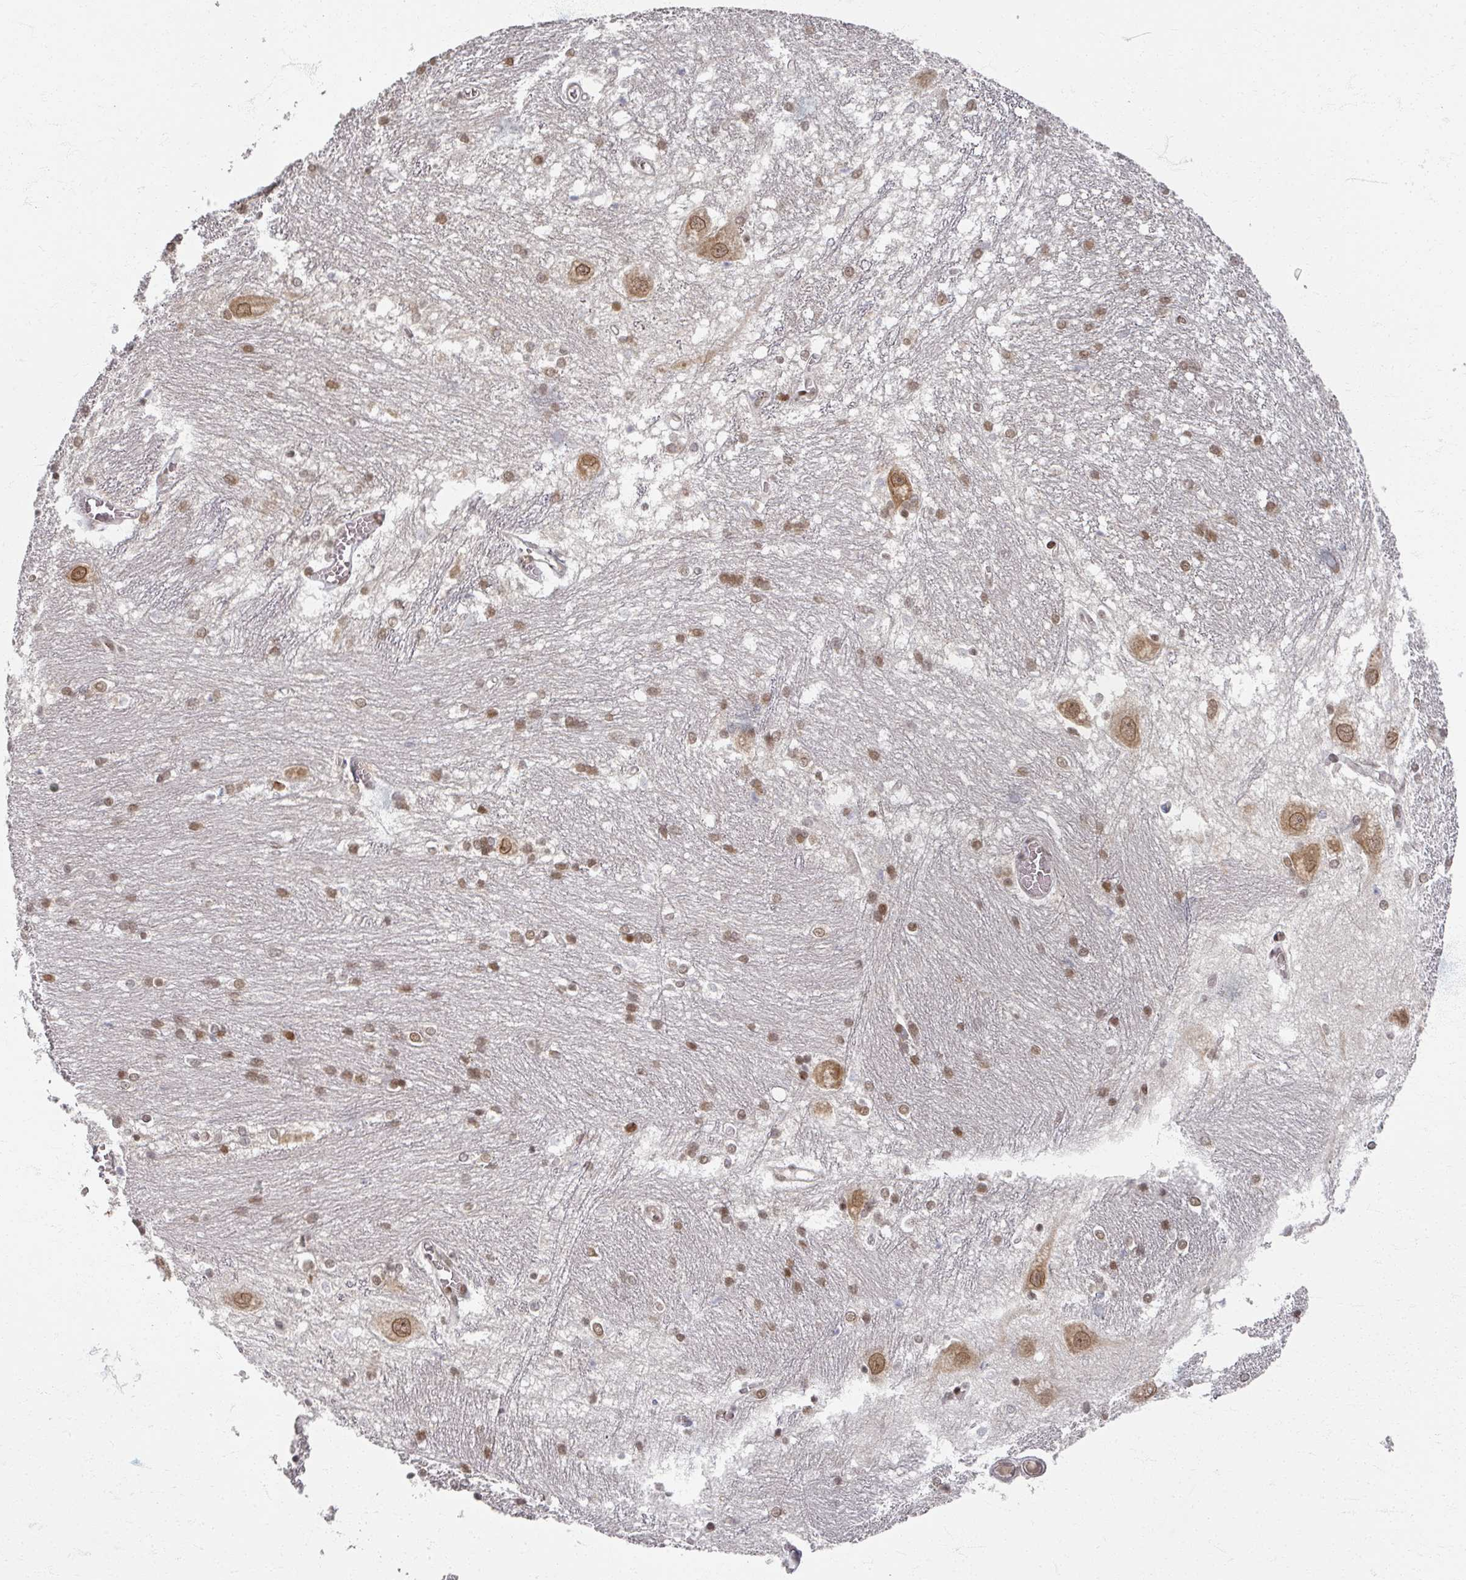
{"staining": {"intensity": "moderate", "quantity": "25%-75%", "location": "nuclear"}, "tissue": "caudate", "cell_type": "Glial cells", "image_type": "normal", "snomed": [{"axis": "morphology", "description": "Normal tissue, NOS"}, {"axis": "topography", "description": "Lateral ventricle wall"}], "caption": "Protein analysis of normal caudate displays moderate nuclear positivity in approximately 25%-75% of glial cells.", "gene": "PSKH1", "patient": {"sex": "male", "age": 37}}